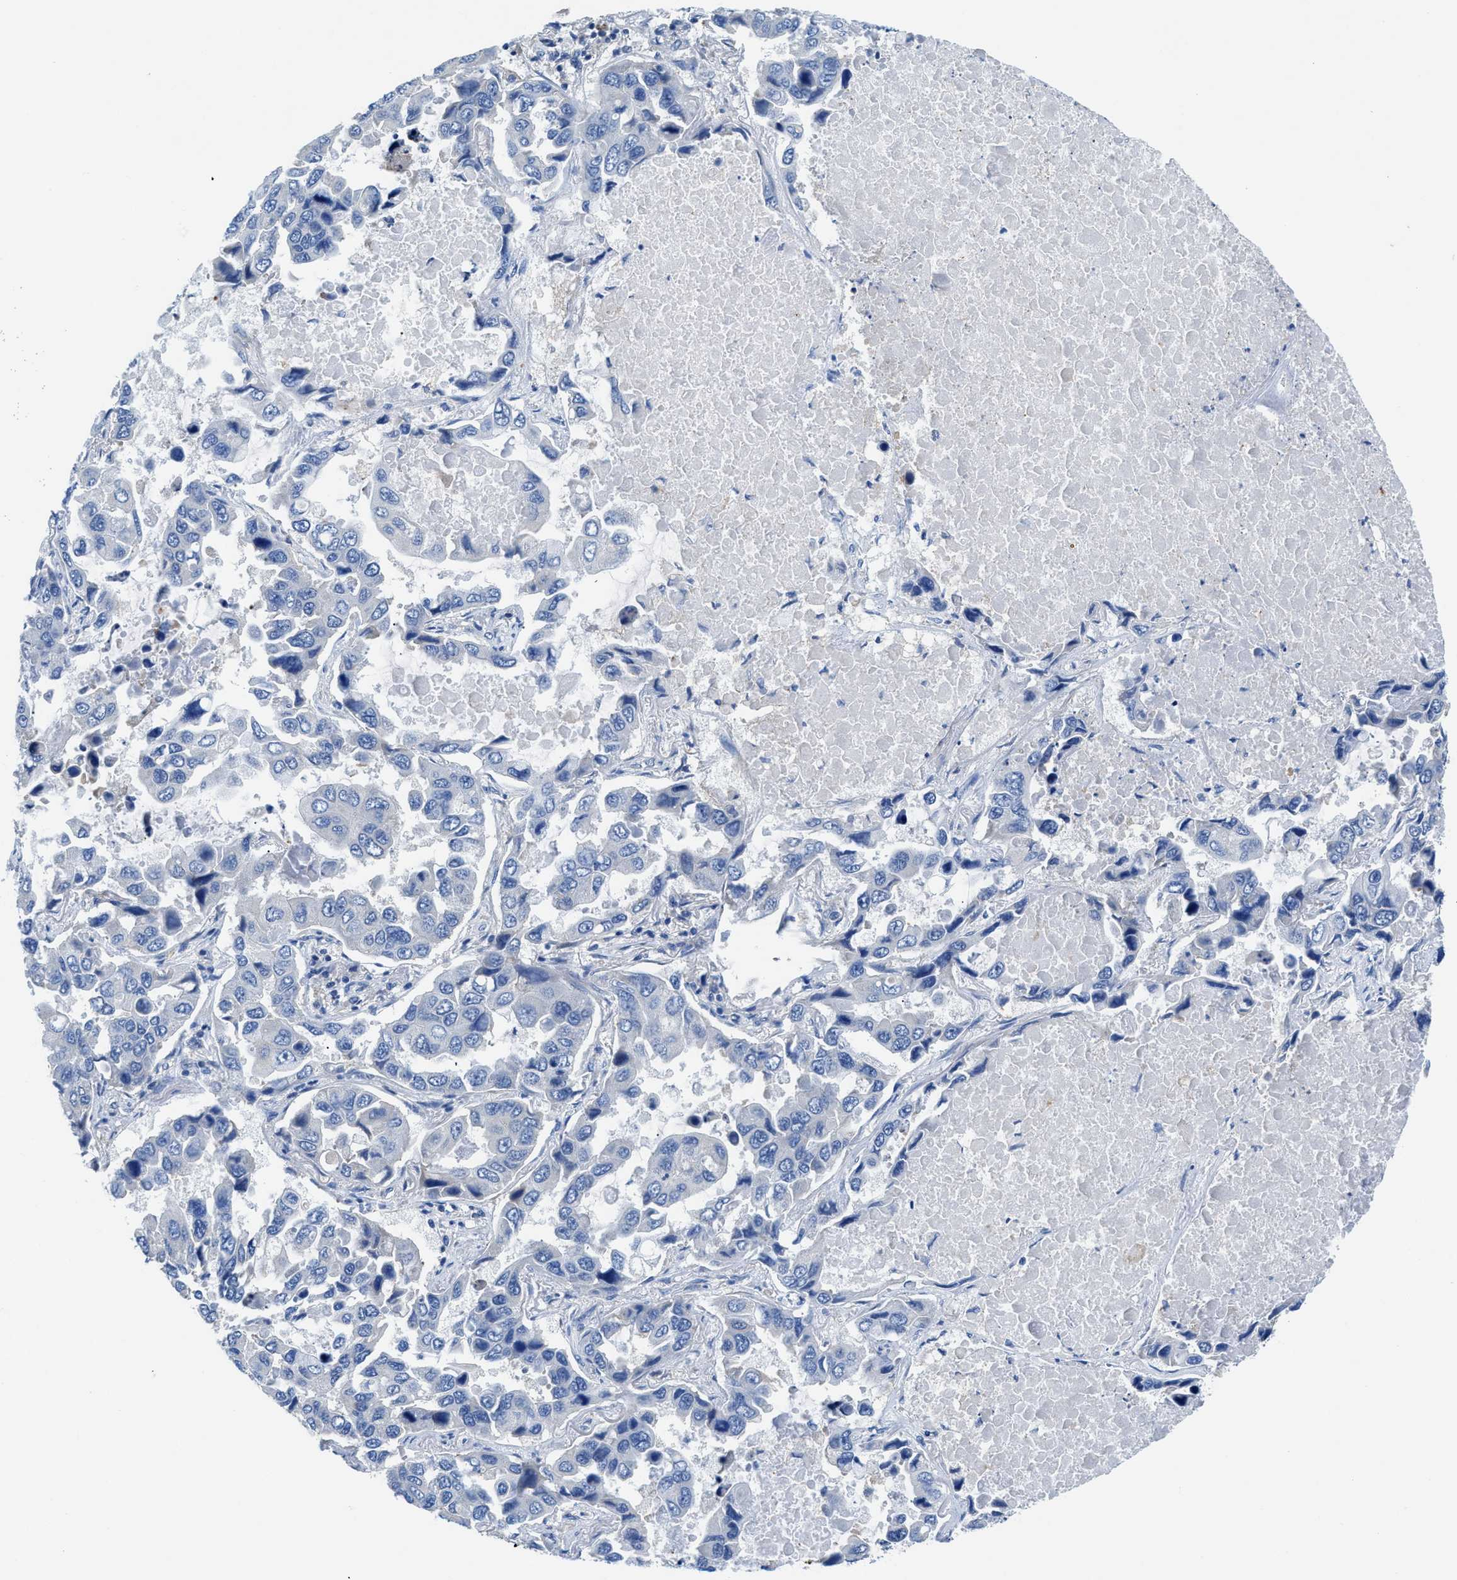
{"staining": {"intensity": "negative", "quantity": "none", "location": "none"}, "tissue": "lung cancer", "cell_type": "Tumor cells", "image_type": "cancer", "snomed": [{"axis": "morphology", "description": "Adenocarcinoma, NOS"}, {"axis": "topography", "description": "Lung"}], "caption": "Tumor cells show no significant positivity in lung adenocarcinoma.", "gene": "SLC10A6", "patient": {"sex": "male", "age": 64}}